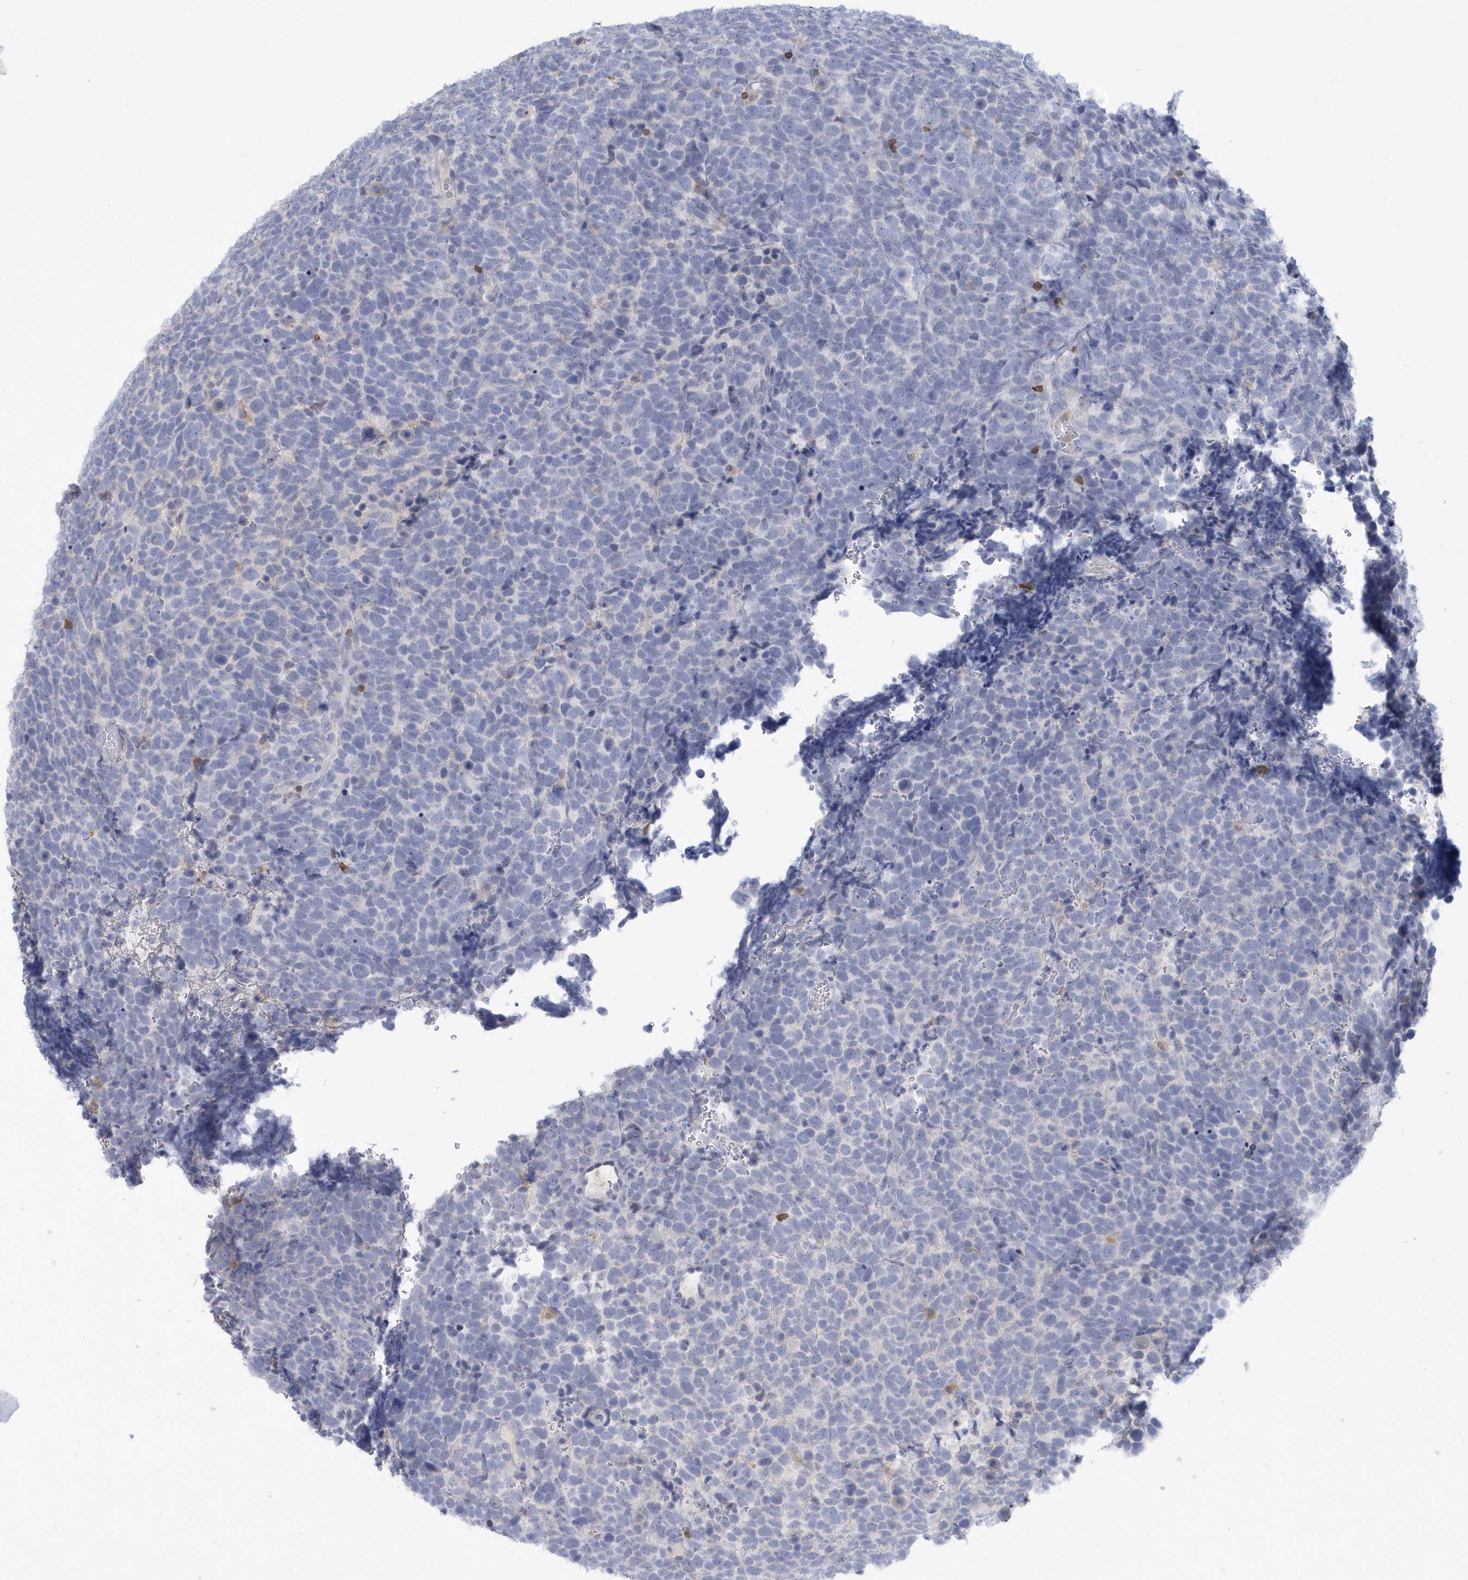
{"staining": {"intensity": "negative", "quantity": "none", "location": "none"}, "tissue": "urothelial cancer", "cell_type": "Tumor cells", "image_type": "cancer", "snomed": [{"axis": "morphology", "description": "Urothelial carcinoma, High grade"}, {"axis": "topography", "description": "Urinary bladder"}], "caption": "Protein analysis of high-grade urothelial carcinoma exhibits no significant expression in tumor cells.", "gene": "PSD4", "patient": {"sex": "female", "age": 82}}